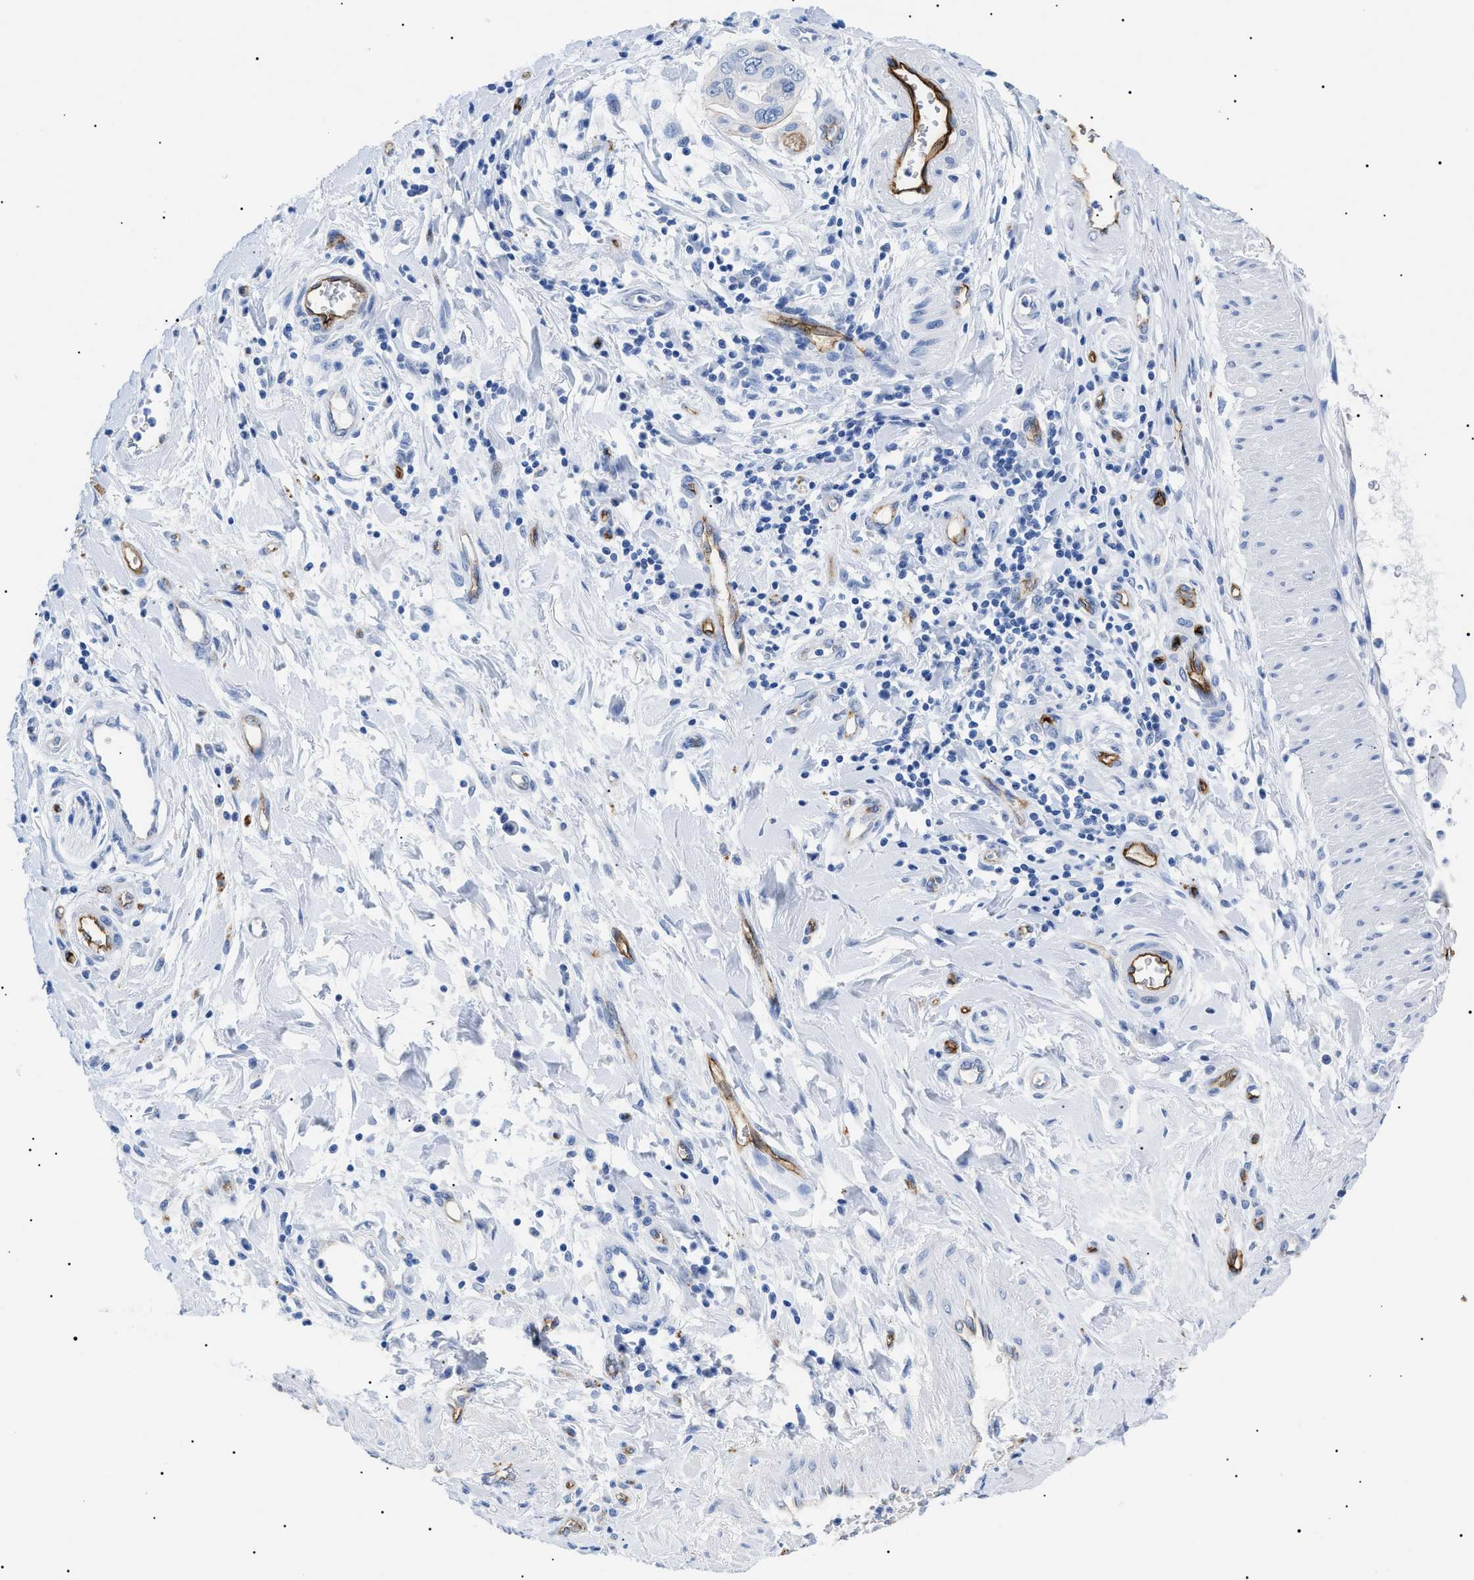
{"staining": {"intensity": "moderate", "quantity": "<25%", "location": "cytoplasmic/membranous"}, "tissue": "pancreatic cancer", "cell_type": "Tumor cells", "image_type": "cancer", "snomed": [{"axis": "morphology", "description": "Adenocarcinoma, NOS"}, {"axis": "topography", "description": "Pancreas"}], "caption": "Protein expression analysis of human pancreatic cancer reveals moderate cytoplasmic/membranous expression in about <25% of tumor cells.", "gene": "PODXL", "patient": {"sex": "female", "age": 75}}